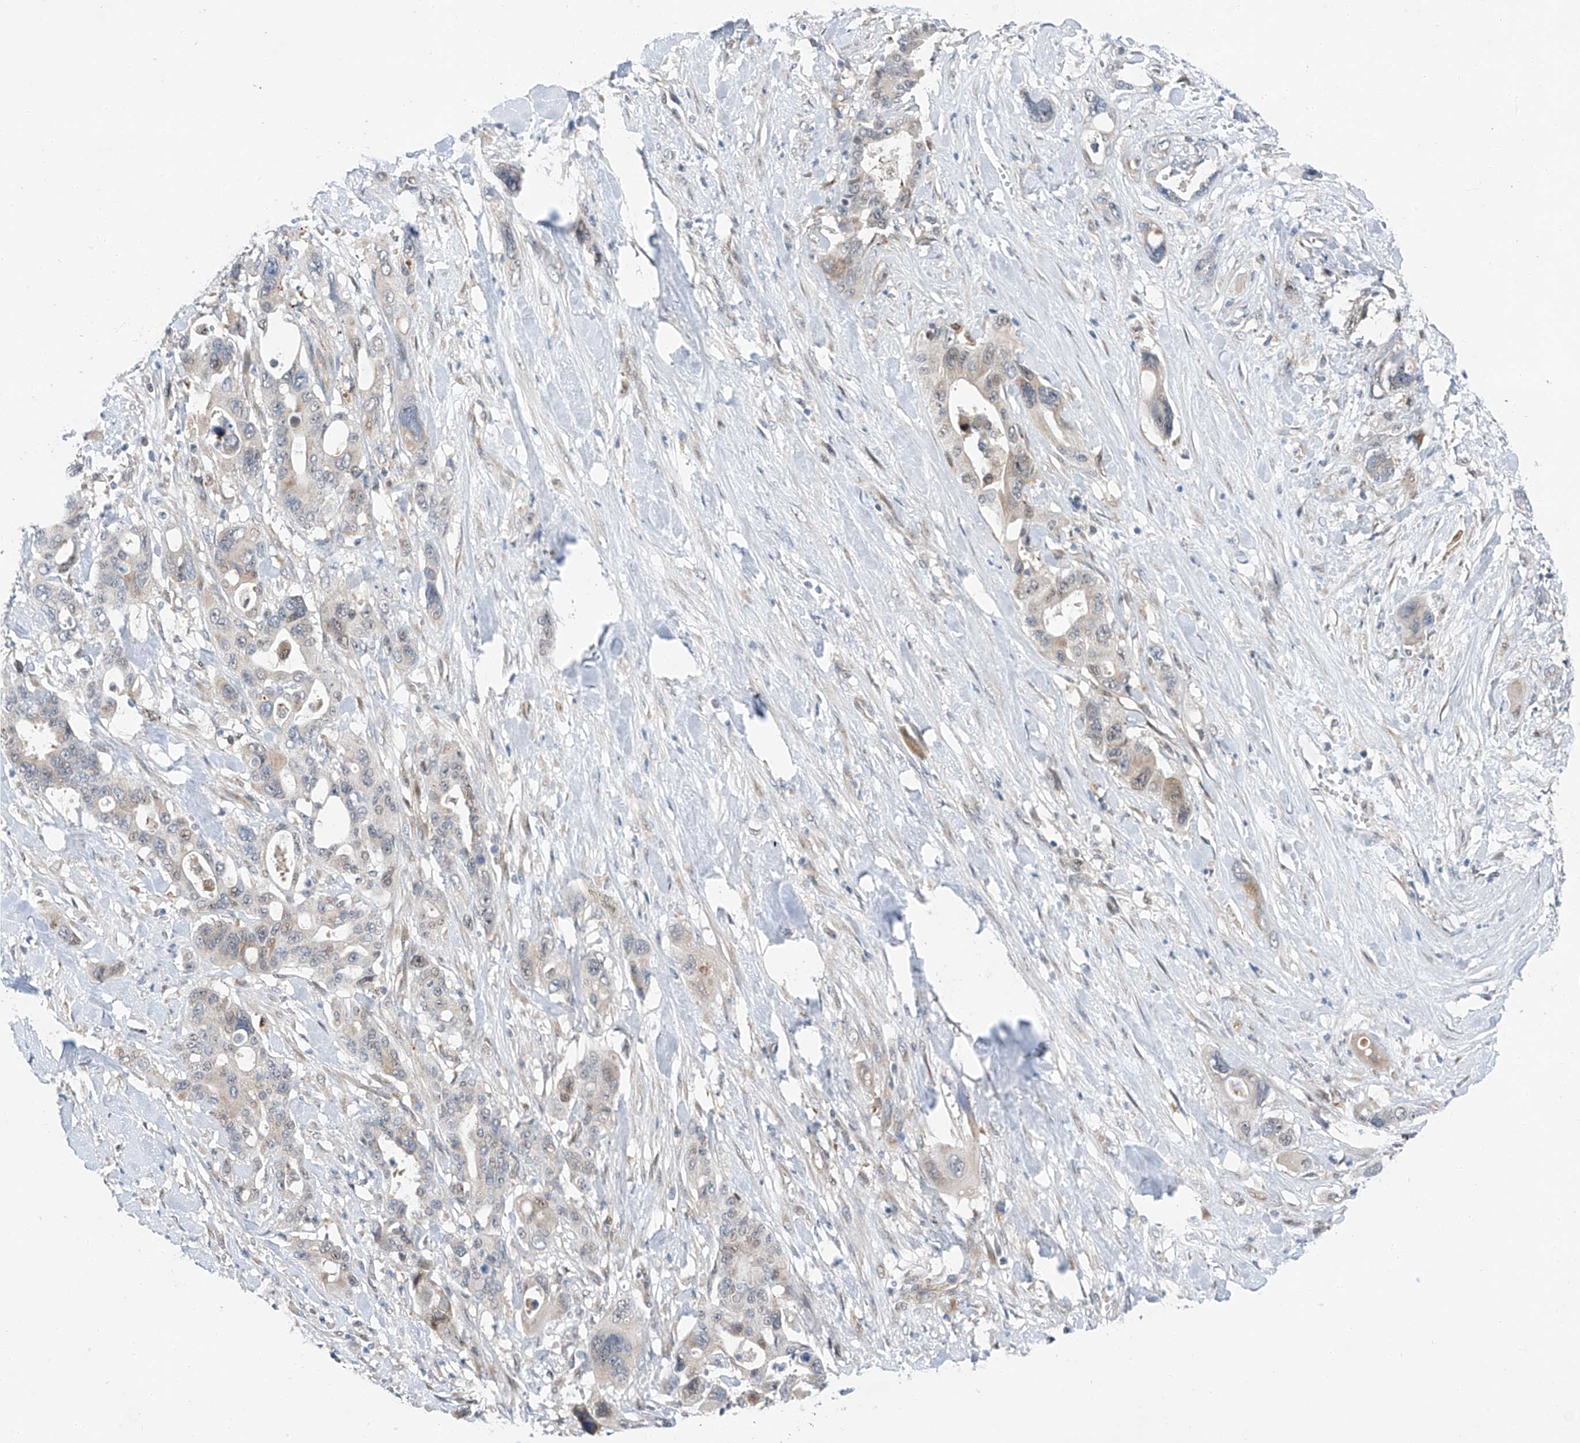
{"staining": {"intensity": "weak", "quantity": "<25%", "location": "nuclear"}, "tissue": "pancreatic cancer", "cell_type": "Tumor cells", "image_type": "cancer", "snomed": [{"axis": "morphology", "description": "Adenocarcinoma, NOS"}, {"axis": "topography", "description": "Pancreas"}], "caption": "Histopathology image shows no significant protein staining in tumor cells of pancreatic adenocarcinoma. (IHC, brightfield microscopy, high magnification).", "gene": "CLDND1", "patient": {"sex": "male", "age": 46}}